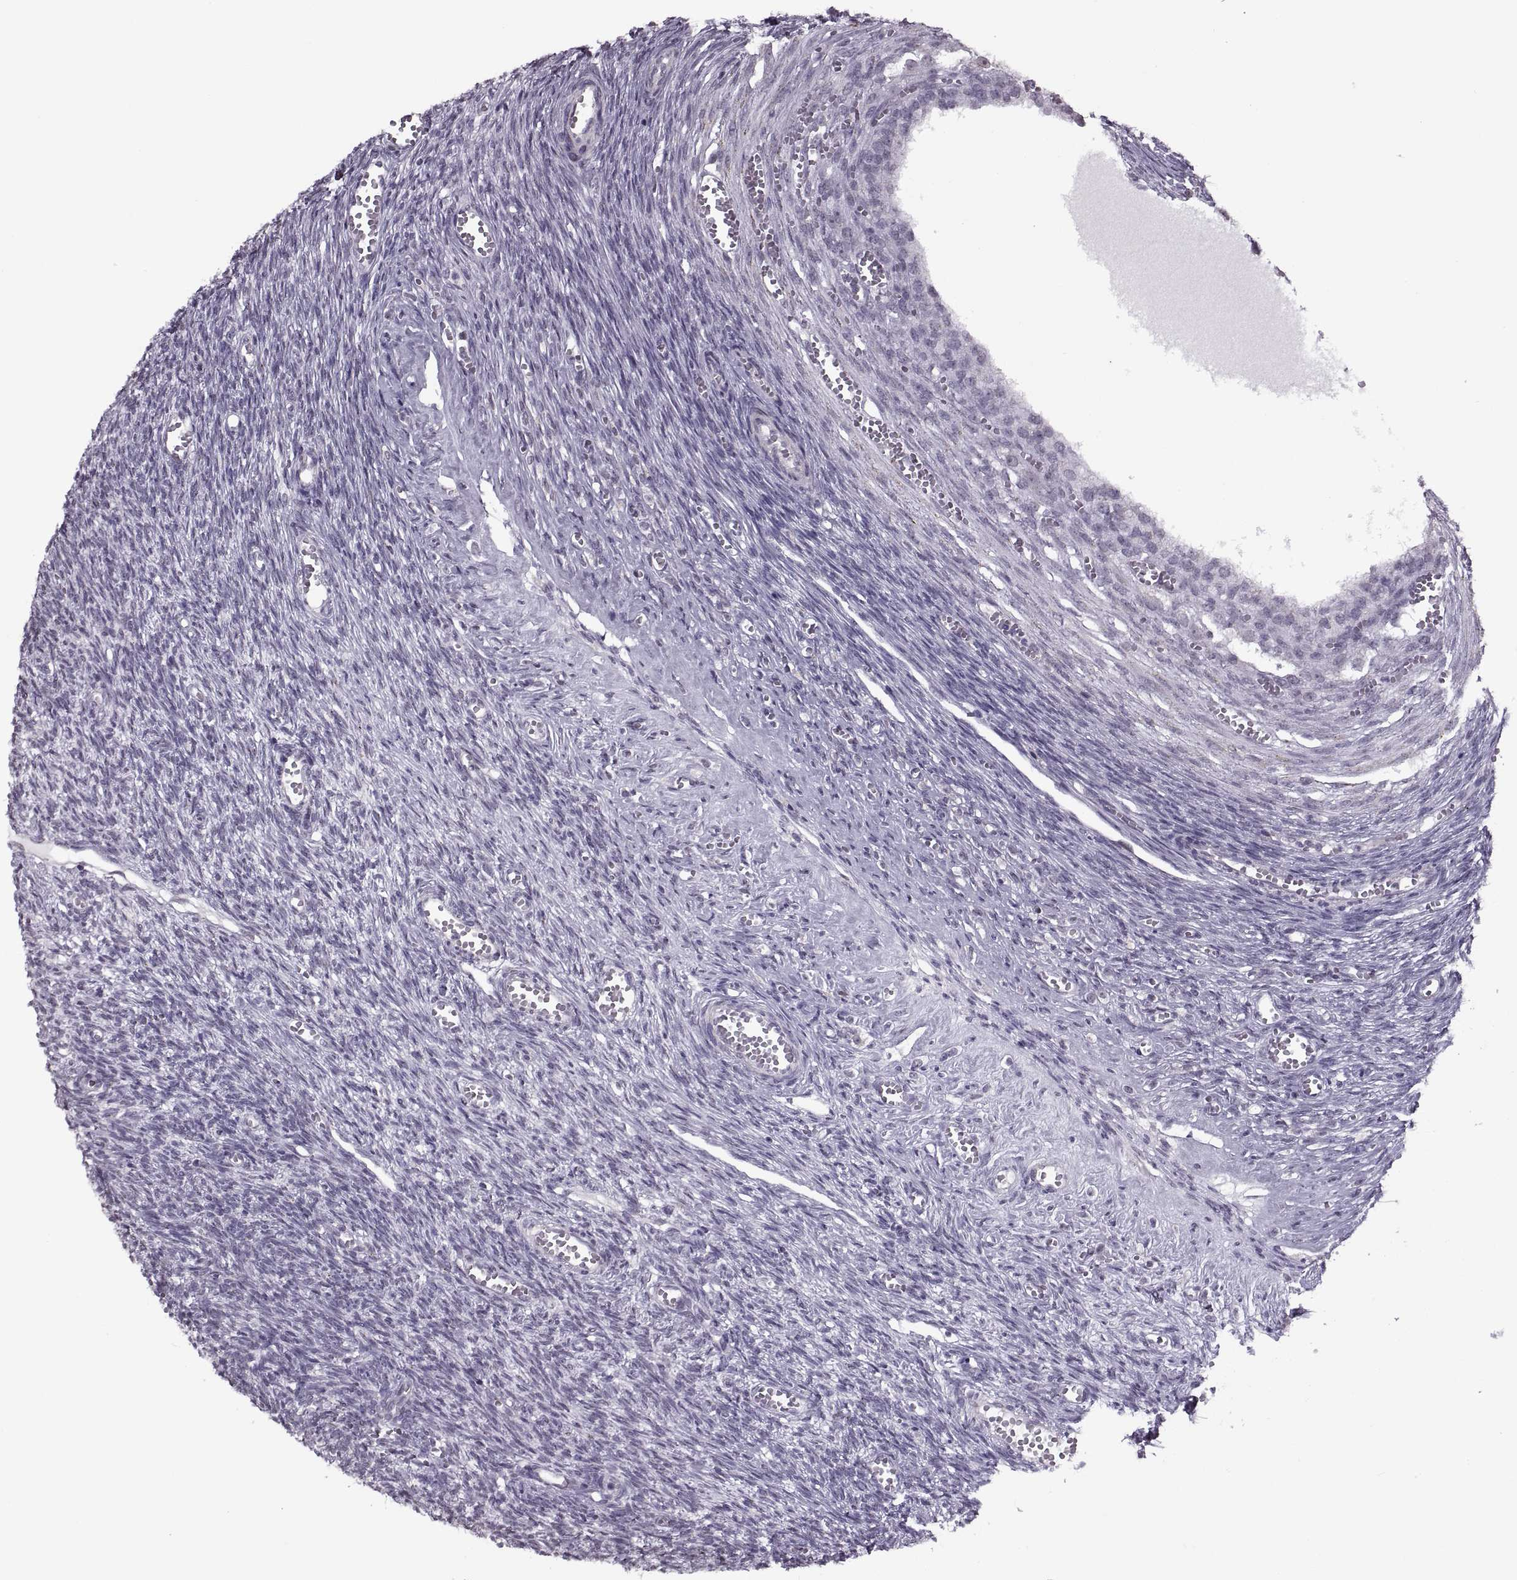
{"staining": {"intensity": "weak", "quantity": "<25%", "location": "cytoplasmic/membranous"}, "tissue": "ovary", "cell_type": "Follicle cells", "image_type": "normal", "snomed": [{"axis": "morphology", "description": "Normal tissue, NOS"}, {"axis": "topography", "description": "Ovary"}], "caption": "IHC image of unremarkable ovary: human ovary stained with DAB exhibits no significant protein staining in follicle cells. (DAB IHC visualized using brightfield microscopy, high magnification).", "gene": "PRSS37", "patient": {"sex": "female", "age": 43}}